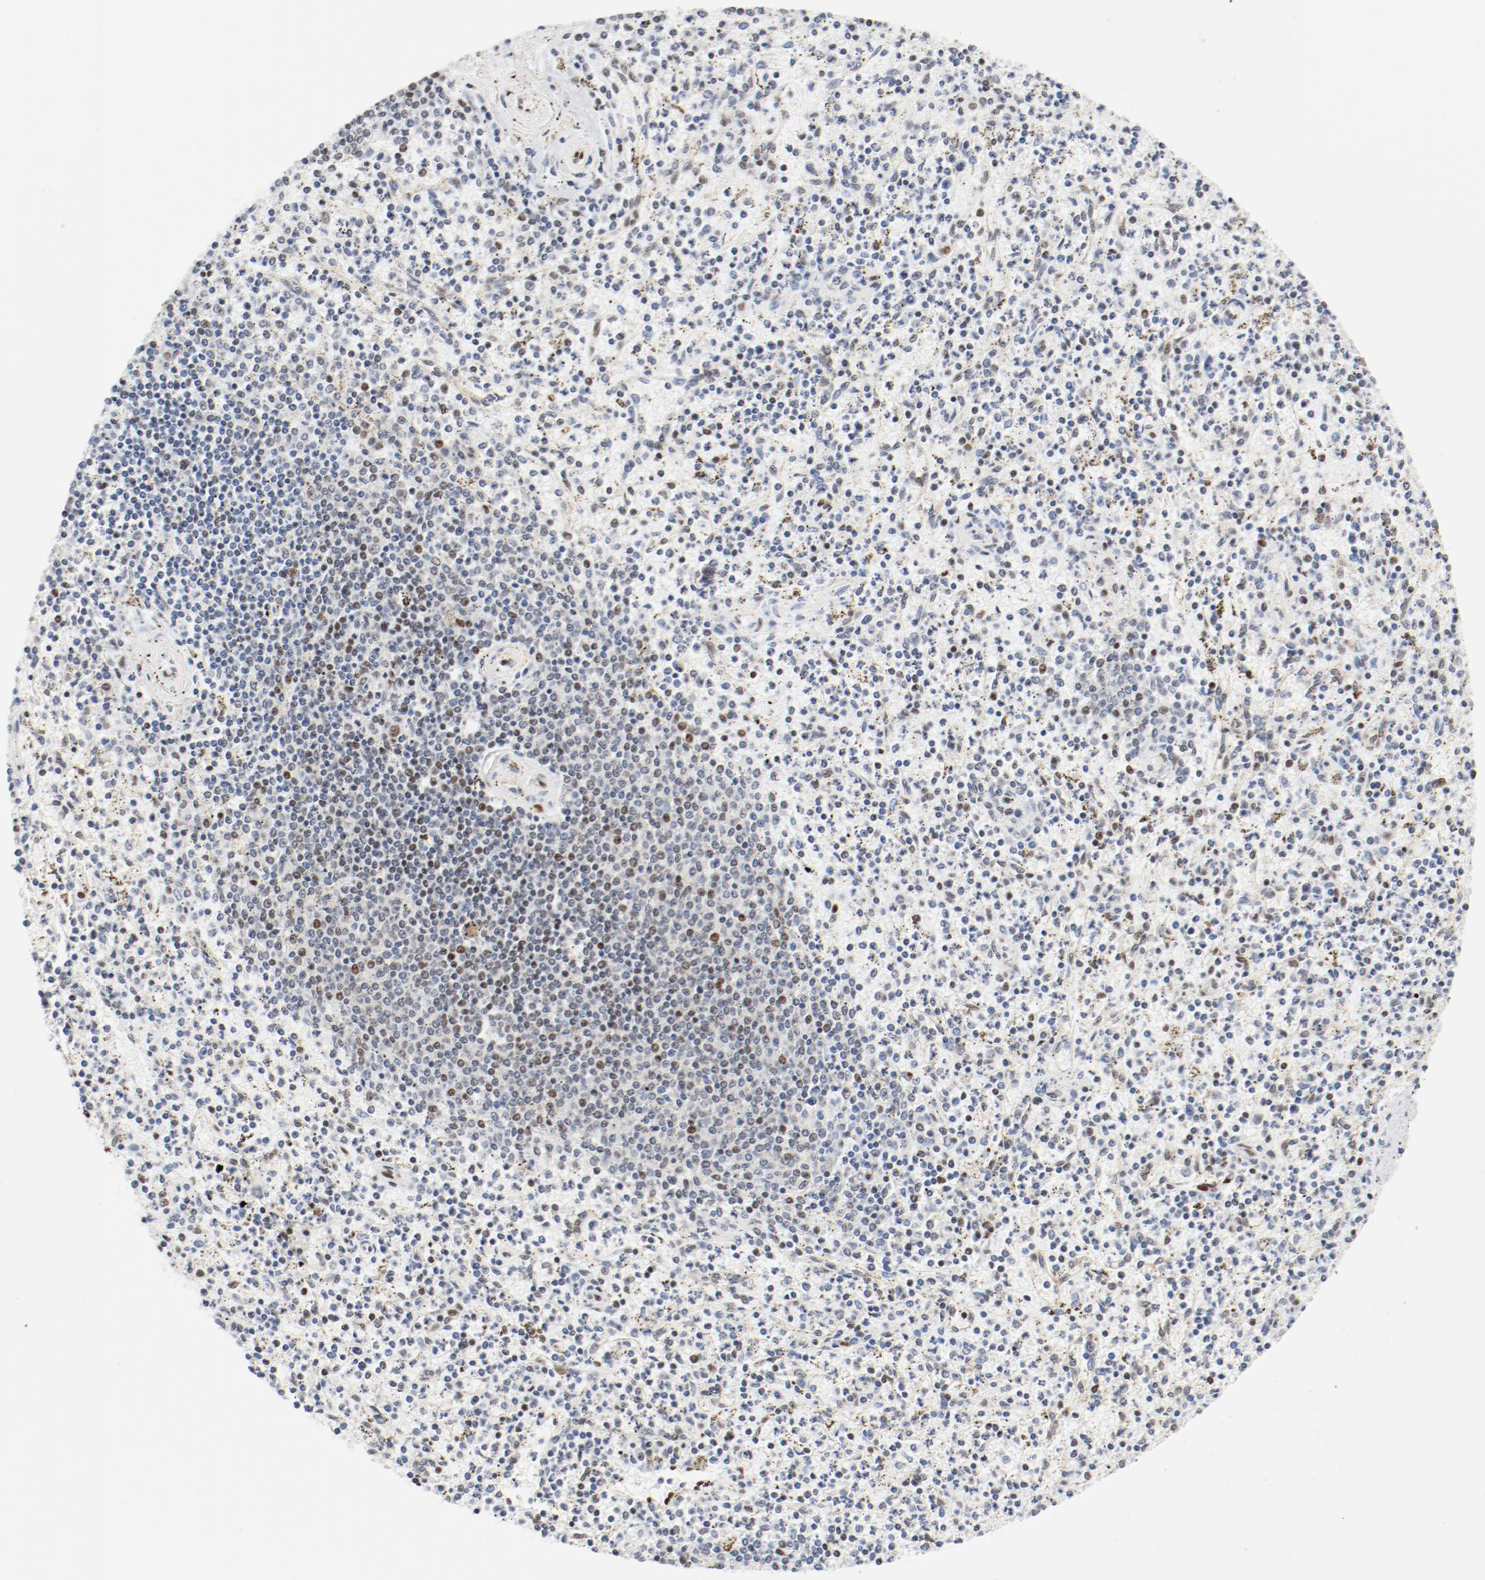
{"staining": {"intensity": "strong", "quantity": "25%-75%", "location": "nuclear"}, "tissue": "spleen", "cell_type": "Cells in red pulp", "image_type": "normal", "snomed": [{"axis": "morphology", "description": "Normal tissue, NOS"}, {"axis": "topography", "description": "Spleen"}], "caption": "A high-resolution image shows IHC staining of unremarkable spleen, which exhibits strong nuclear staining in approximately 25%-75% of cells in red pulp.", "gene": "CTBP1", "patient": {"sex": "male", "age": 72}}